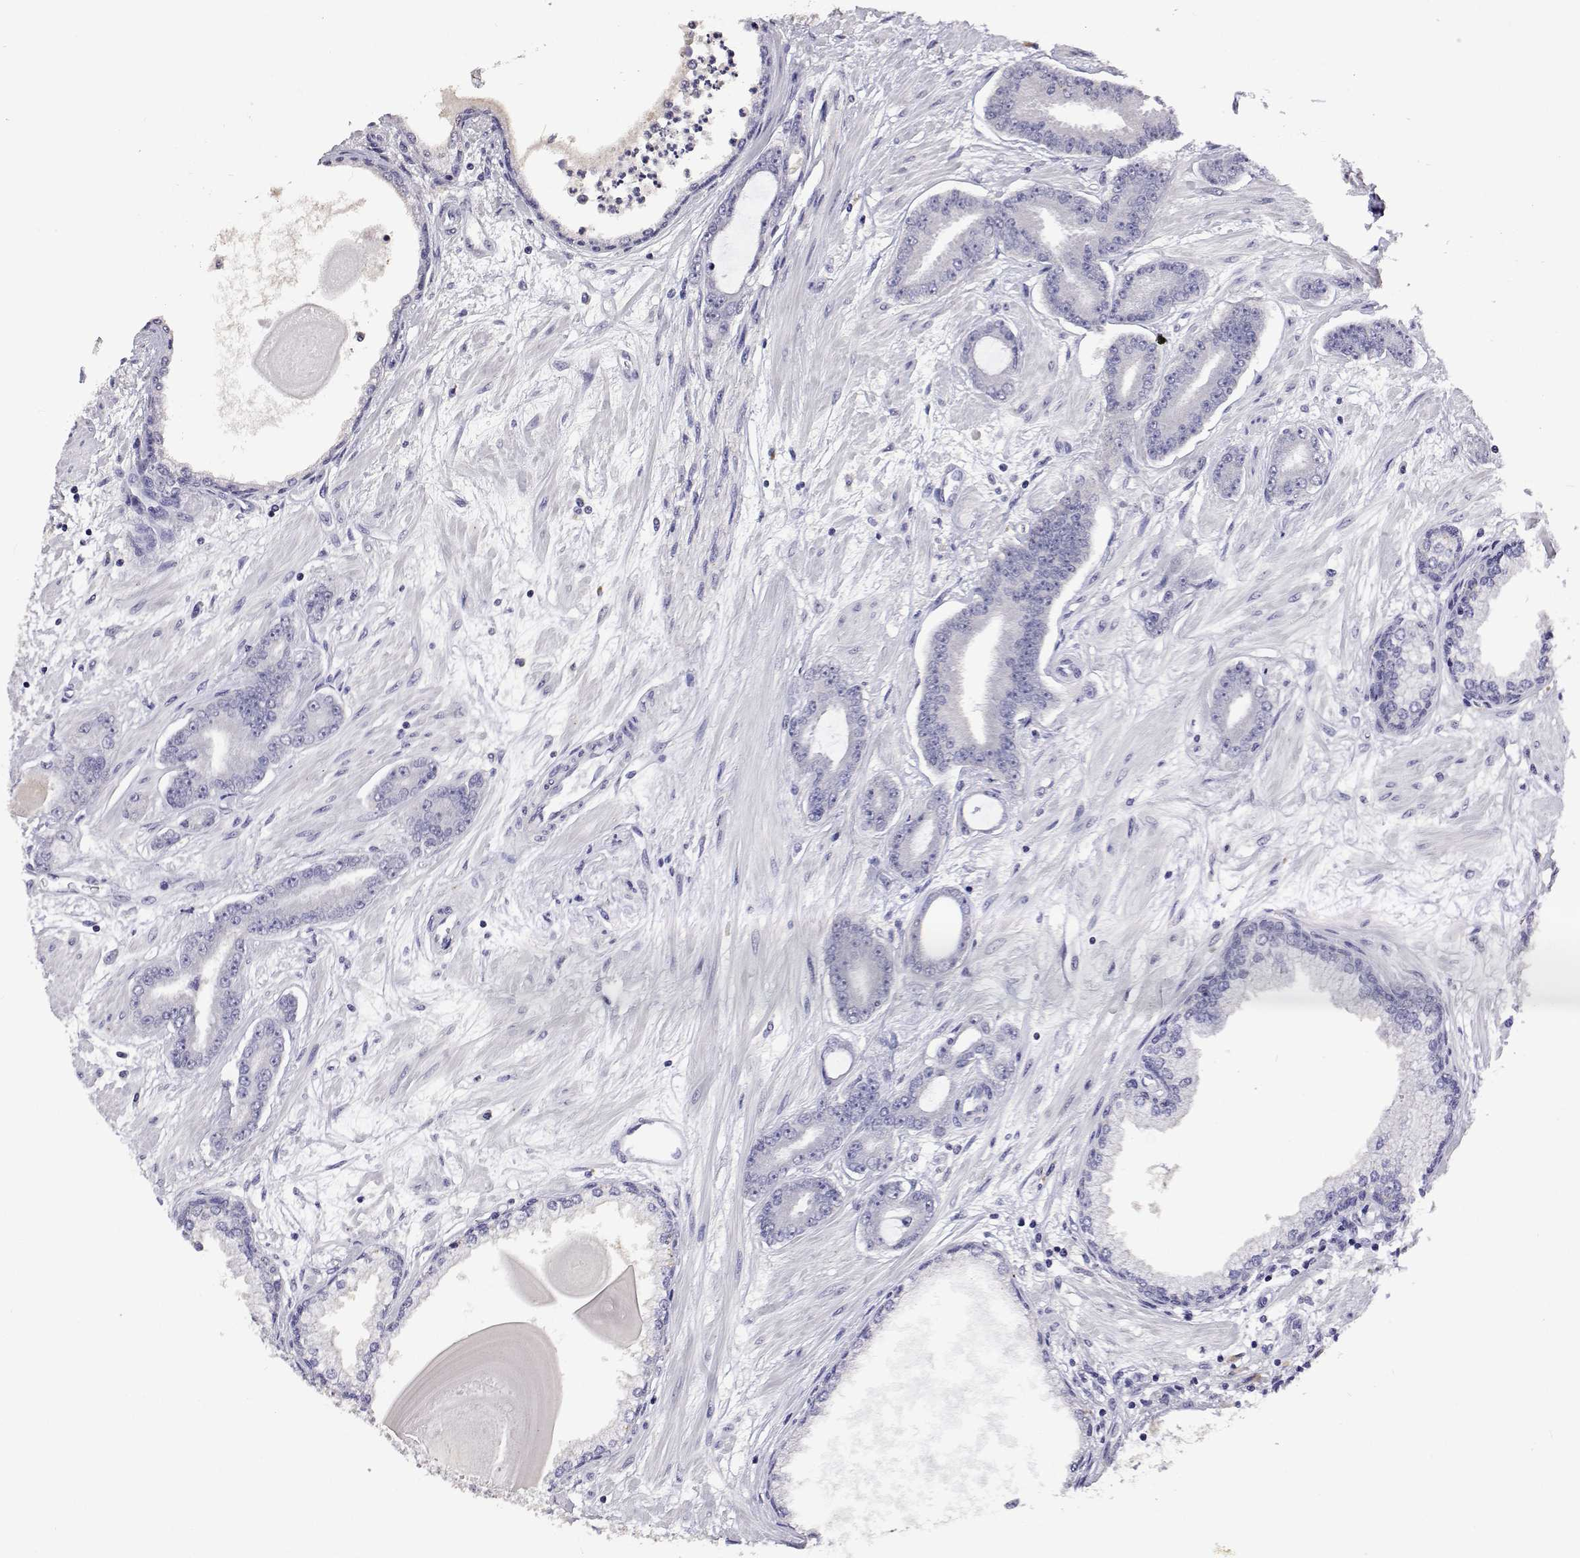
{"staining": {"intensity": "negative", "quantity": "none", "location": "none"}, "tissue": "prostate cancer", "cell_type": "Tumor cells", "image_type": "cancer", "snomed": [{"axis": "morphology", "description": "Adenocarcinoma, Low grade"}, {"axis": "topography", "description": "Prostate"}], "caption": "DAB (3,3'-diaminobenzidine) immunohistochemical staining of prostate cancer demonstrates no significant staining in tumor cells. Brightfield microscopy of immunohistochemistry (IHC) stained with DAB (brown) and hematoxylin (blue), captured at high magnification.", "gene": "HNRNPA0", "patient": {"sex": "male", "age": 64}}